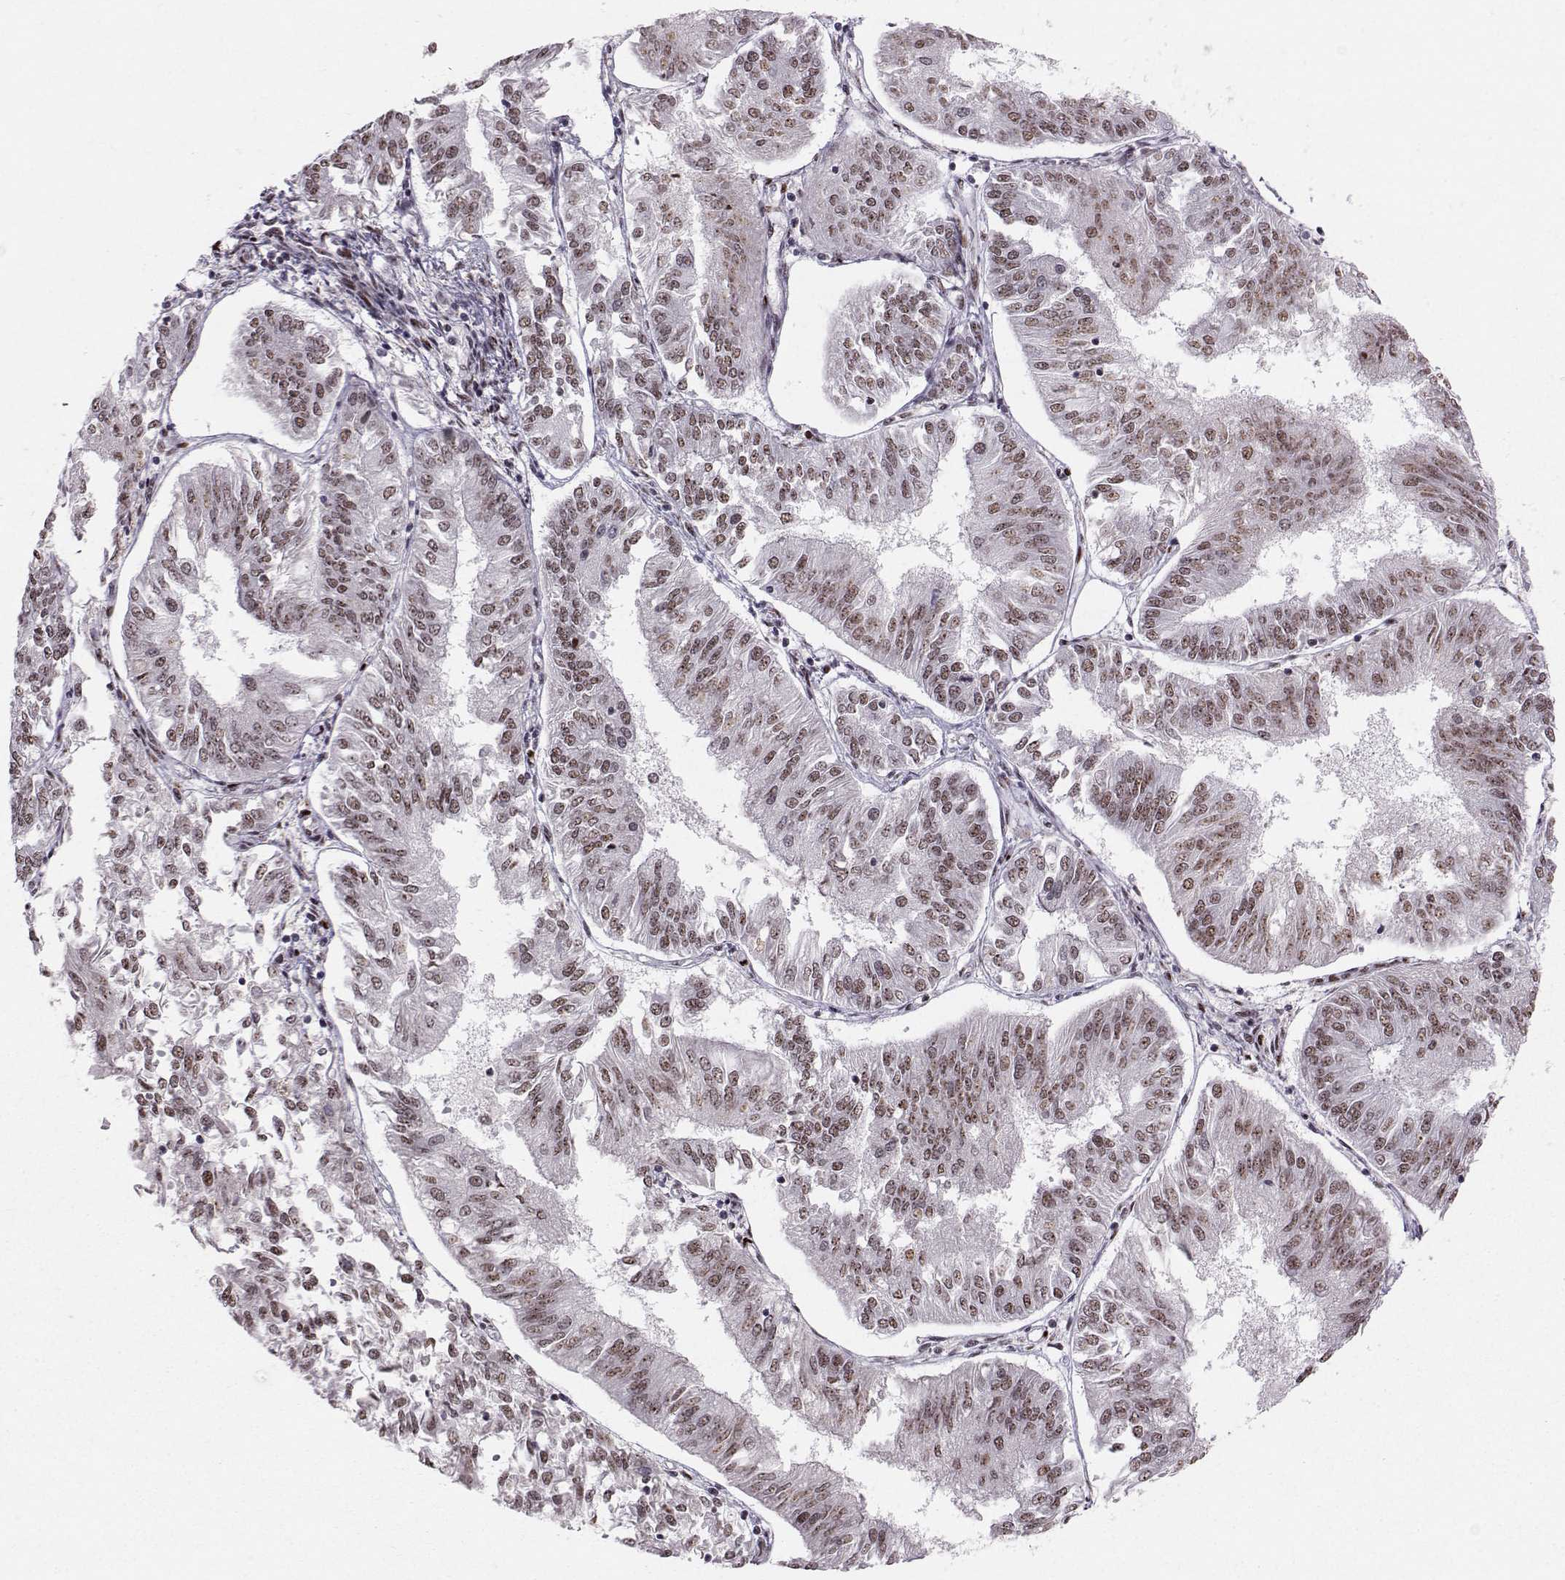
{"staining": {"intensity": "moderate", "quantity": "25%-75%", "location": "nuclear"}, "tissue": "endometrial cancer", "cell_type": "Tumor cells", "image_type": "cancer", "snomed": [{"axis": "morphology", "description": "Adenocarcinoma, NOS"}, {"axis": "topography", "description": "Endometrium"}], "caption": "Immunohistochemical staining of endometrial cancer (adenocarcinoma) displays medium levels of moderate nuclear protein expression in about 25%-75% of tumor cells.", "gene": "SNAPC2", "patient": {"sex": "female", "age": 58}}